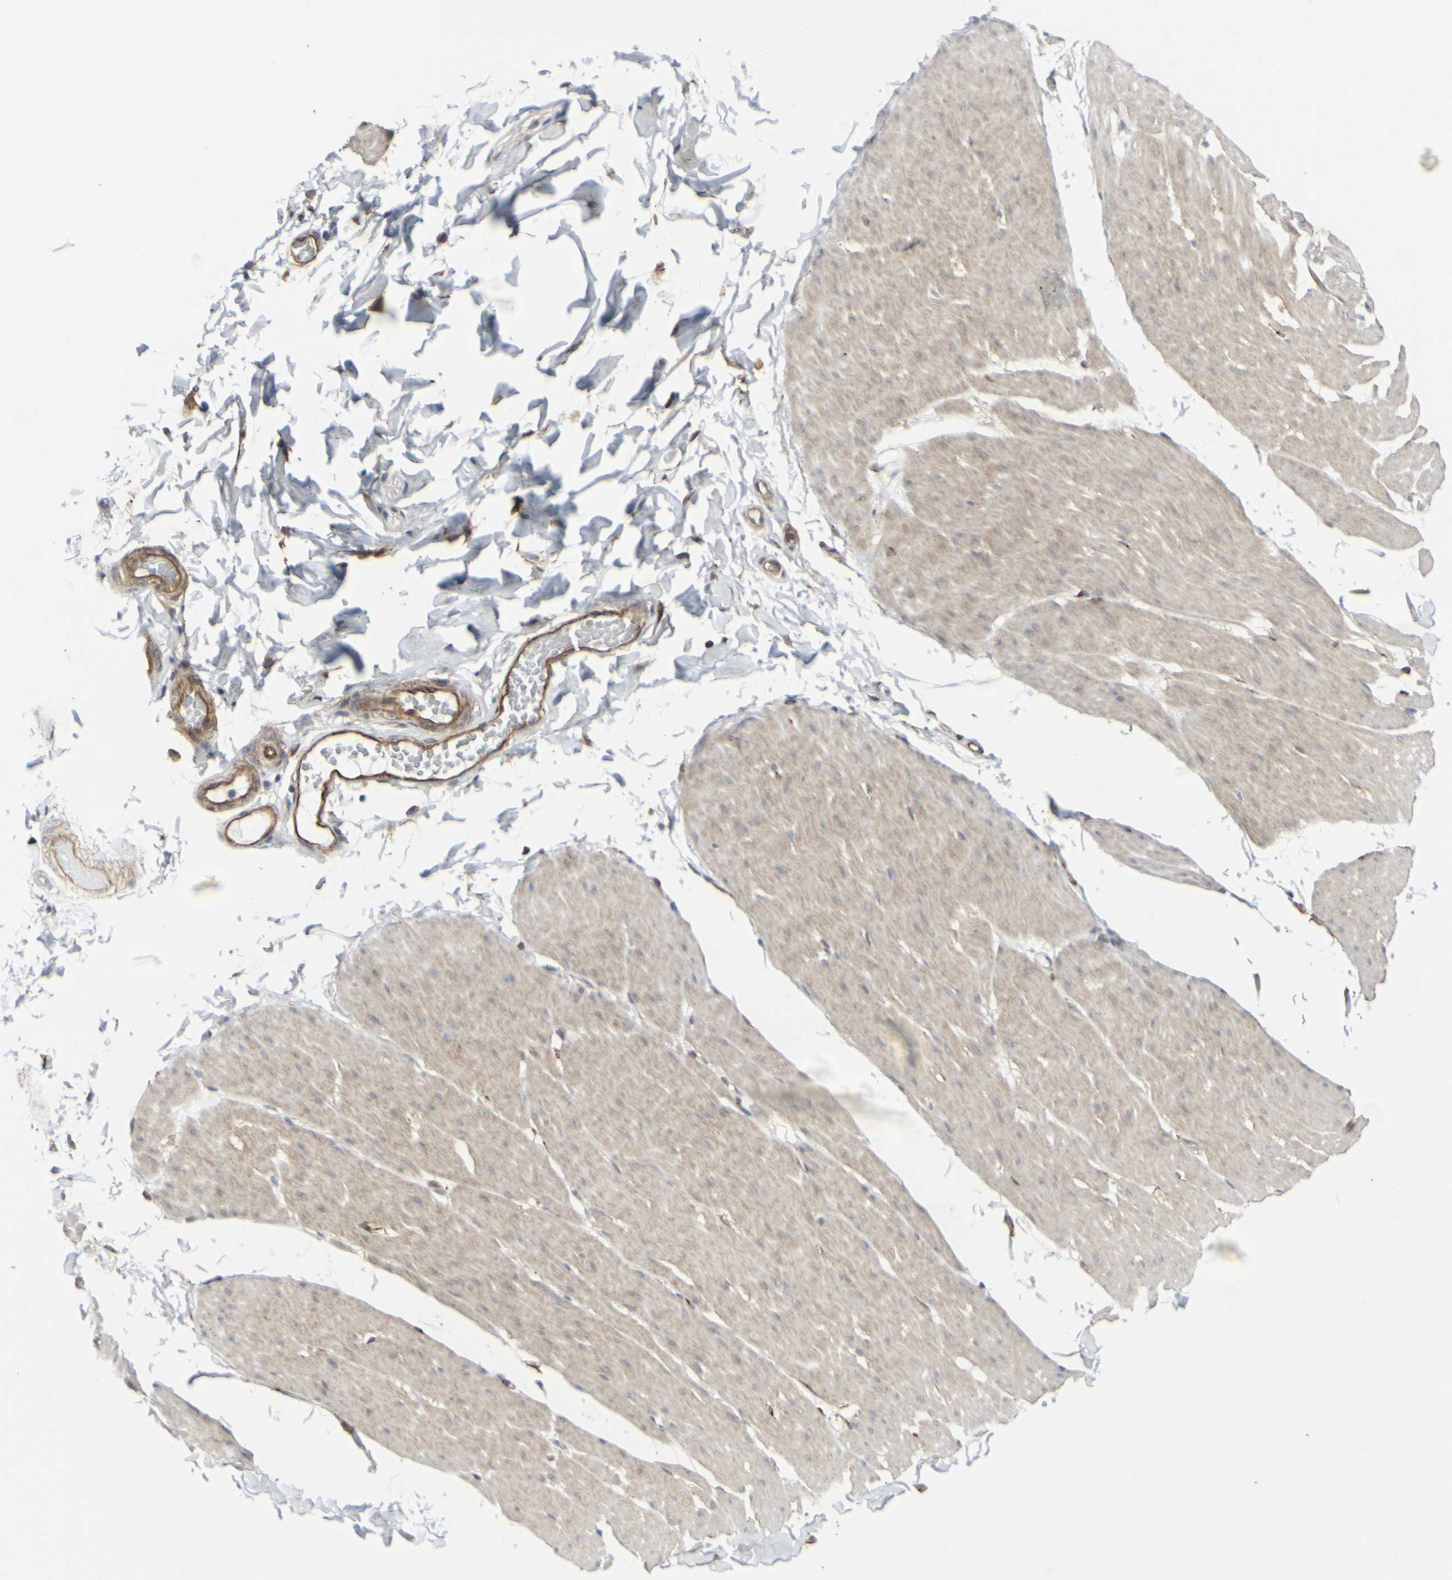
{"staining": {"intensity": "weak", "quantity": ">75%", "location": "cytoplasmic/membranous"}, "tissue": "smooth muscle", "cell_type": "Smooth muscle cells", "image_type": "normal", "snomed": [{"axis": "morphology", "description": "Normal tissue, NOS"}, {"axis": "topography", "description": "Smooth muscle"}, {"axis": "topography", "description": "Colon"}], "caption": "Immunohistochemical staining of unremarkable smooth muscle displays low levels of weak cytoplasmic/membranous positivity in approximately >75% of smooth muscle cells.", "gene": "MYOF", "patient": {"sex": "male", "age": 67}}